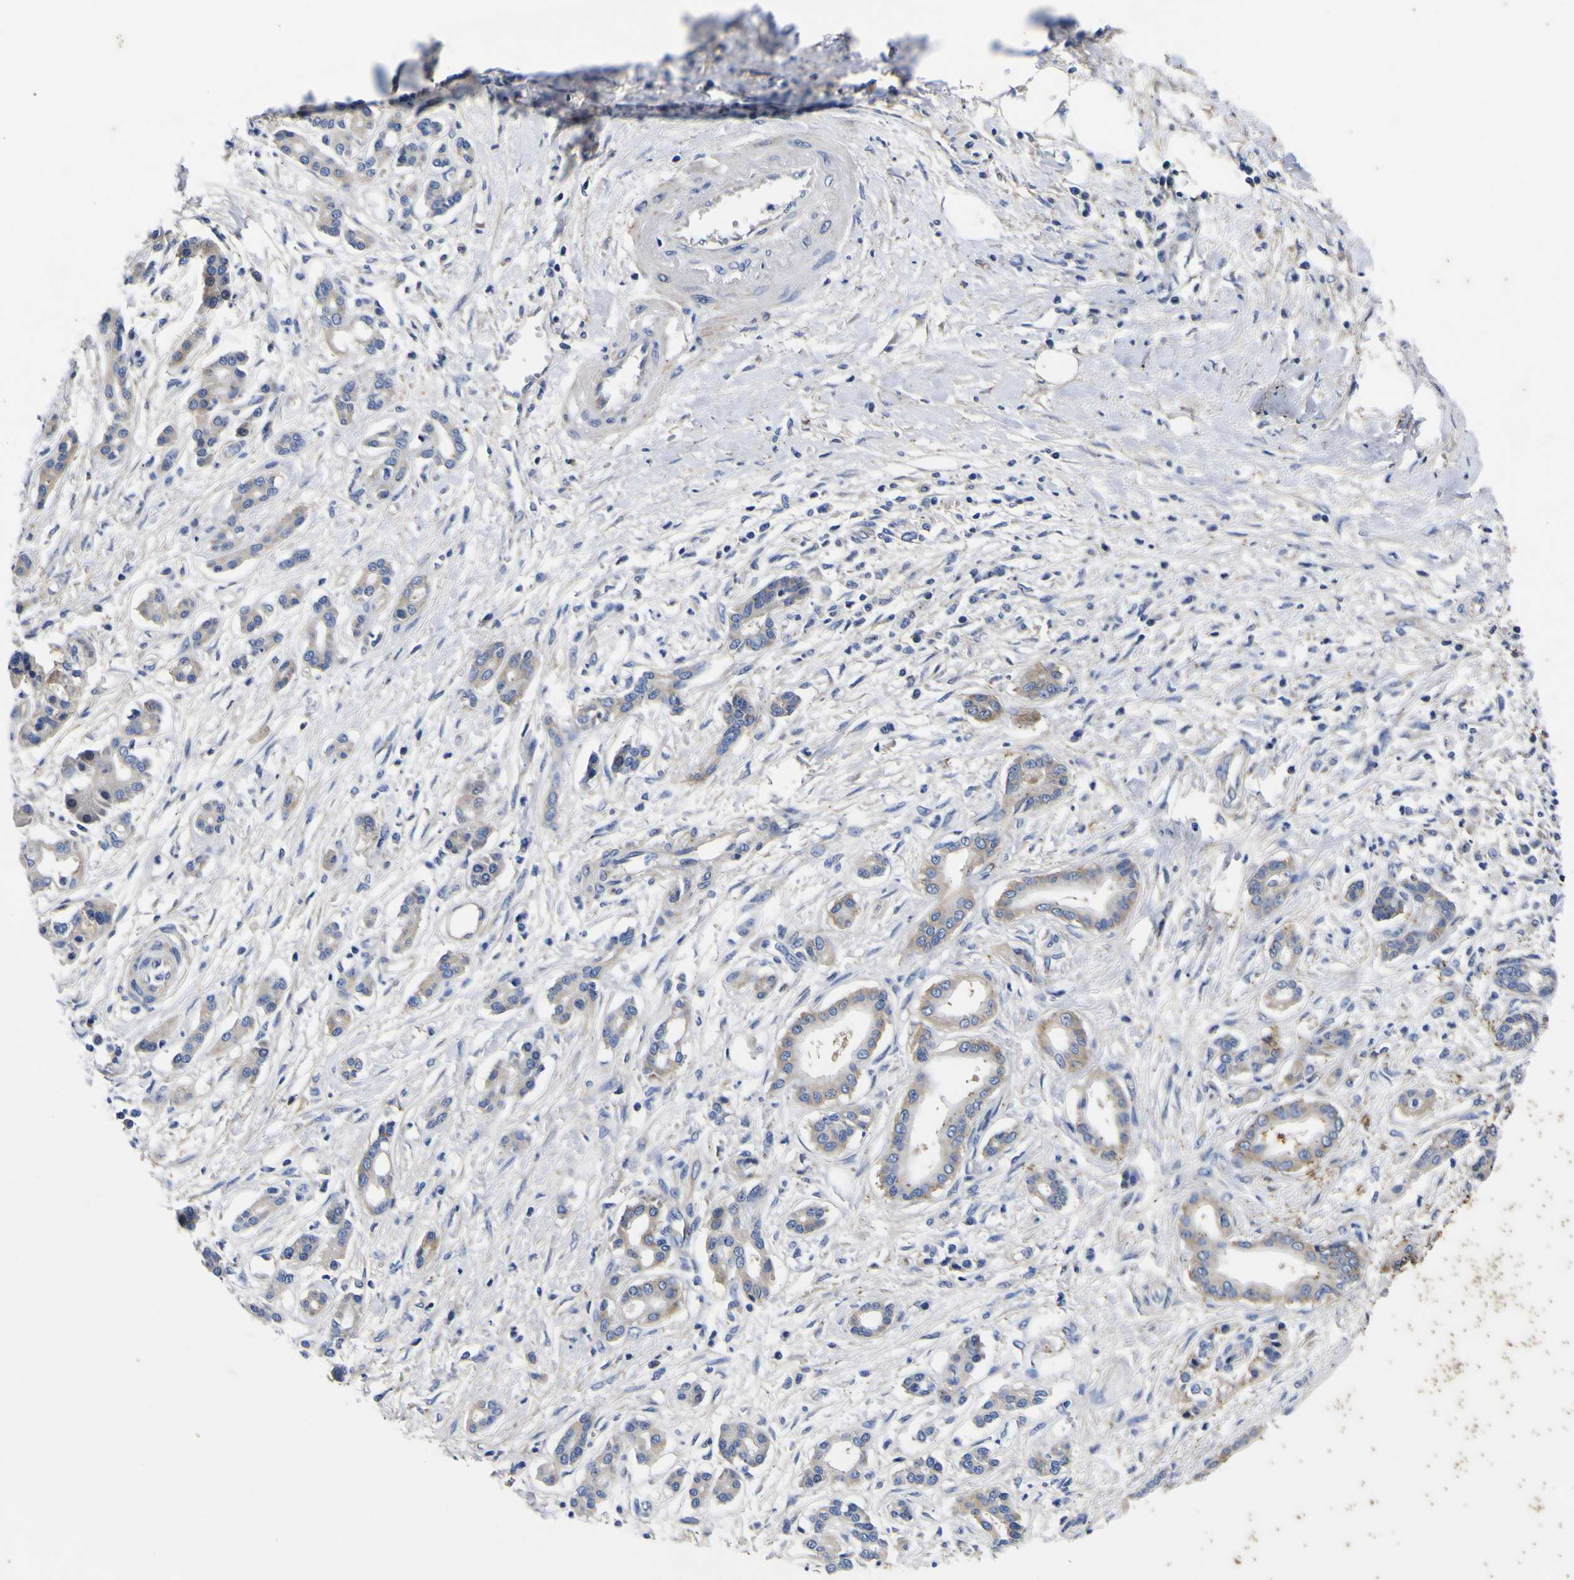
{"staining": {"intensity": "weak", "quantity": "<25%", "location": "cytoplasmic/membranous"}, "tissue": "pancreatic cancer", "cell_type": "Tumor cells", "image_type": "cancer", "snomed": [{"axis": "morphology", "description": "Adenocarcinoma, NOS"}, {"axis": "topography", "description": "Pancreas"}], "caption": "Immunohistochemistry of pancreatic cancer reveals no expression in tumor cells.", "gene": "VASN", "patient": {"sex": "male", "age": 56}}